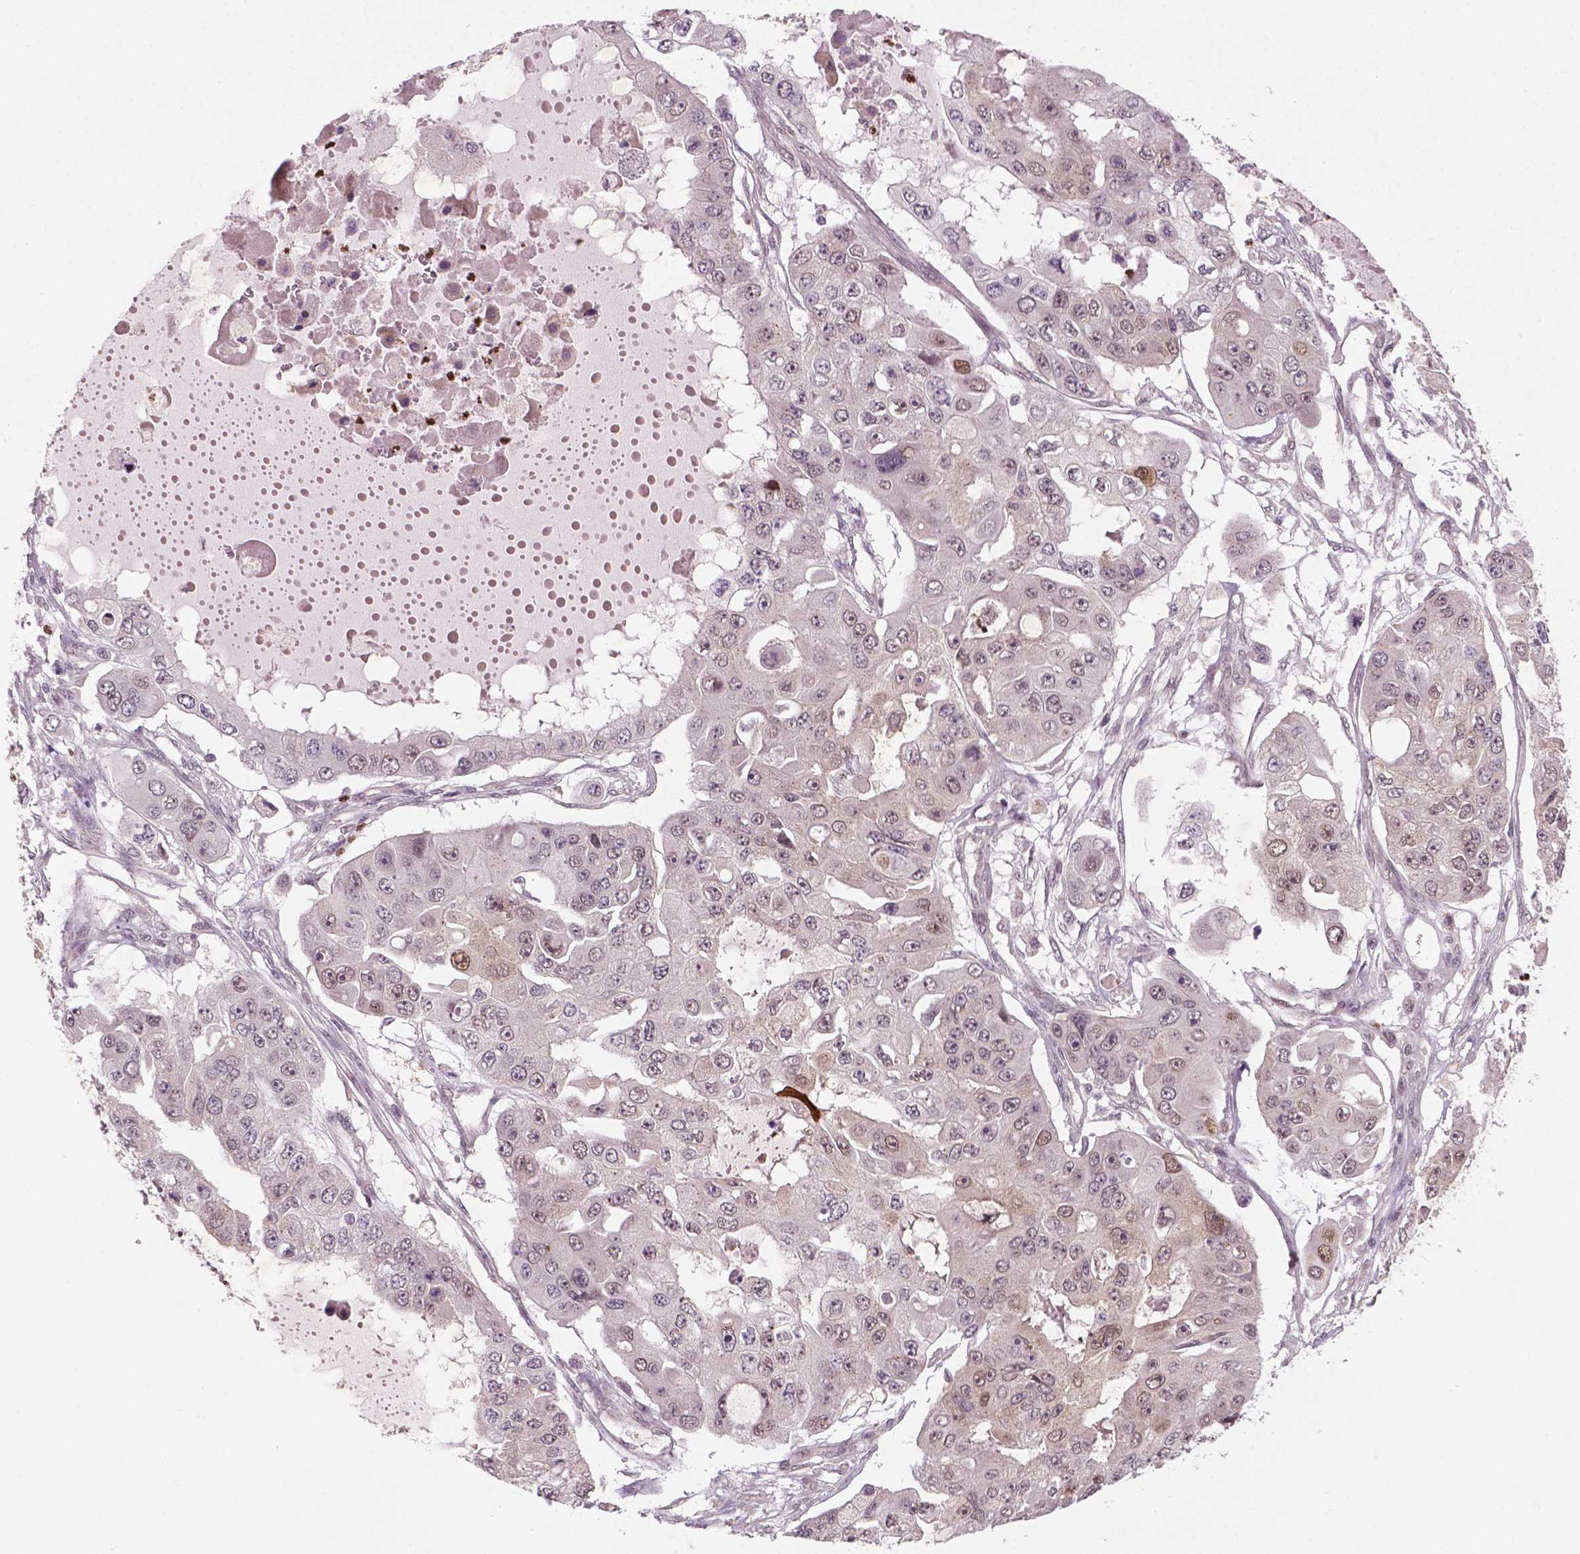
{"staining": {"intensity": "negative", "quantity": "none", "location": "none"}, "tissue": "ovarian cancer", "cell_type": "Tumor cells", "image_type": "cancer", "snomed": [{"axis": "morphology", "description": "Cystadenocarcinoma, serous, NOS"}, {"axis": "topography", "description": "Ovary"}], "caption": "Immunohistochemistry (IHC) of human ovarian cancer (serous cystadenocarcinoma) shows no staining in tumor cells.", "gene": "NFAT5", "patient": {"sex": "female", "age": 56}}